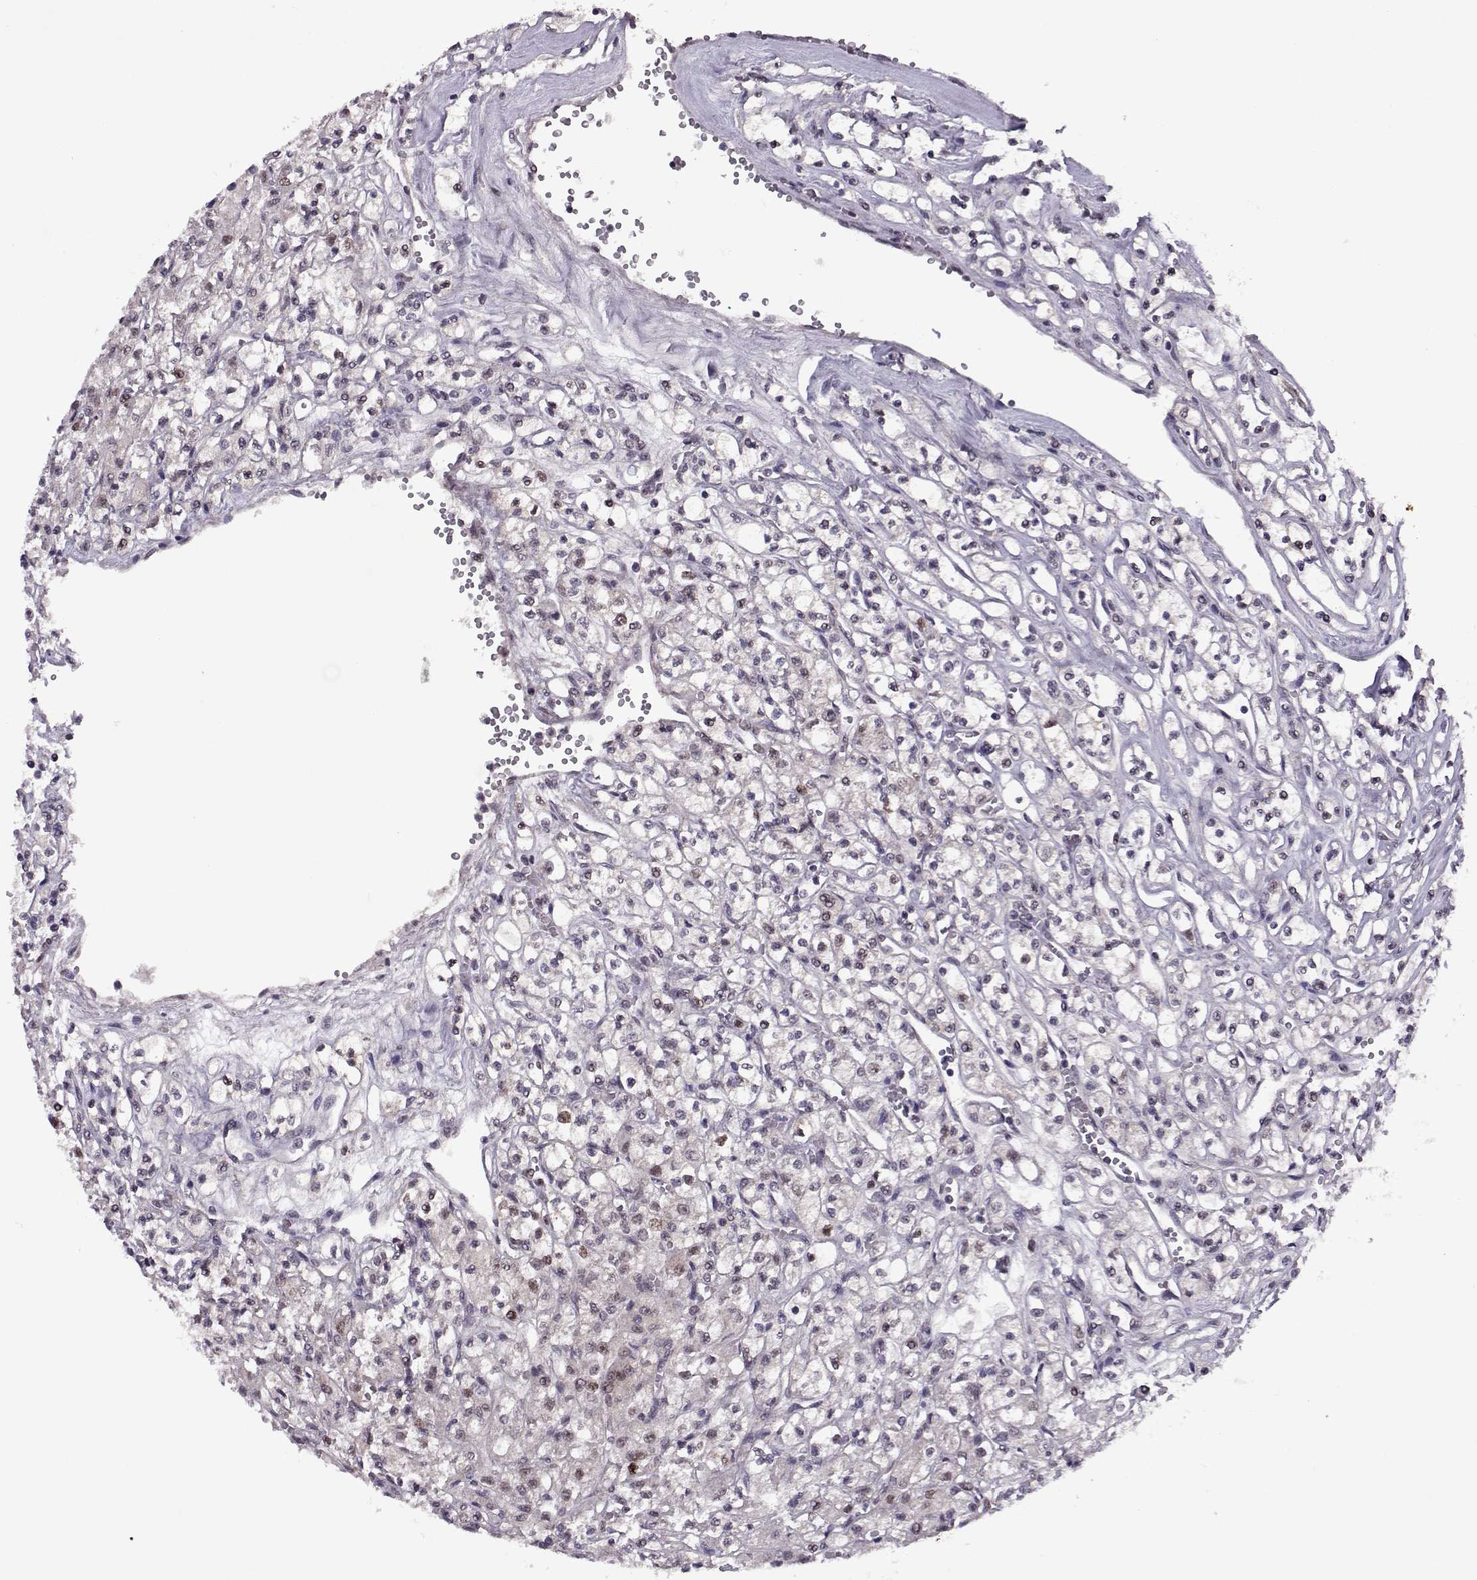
{"staining": {"intensity": "moderate", "quantity": "<25%", "location": "nuclear"}, "tissue": "renal cancer", "cell_type": "Tumor cells", "image_type": "cancer", "snomed": [{"axis": "morphology", "description": "Adenocarcinoma, NOS"}, {"axis": "topography", "description": "Kidney"}], "caption": "Moderate nuclear staining for a protein is present in about <25% of tumor cells of adenocarcinoma (renal) using immunohistochemistry.", "gene": "CDK4", "patient": {"sex": "female", "age": 70}}